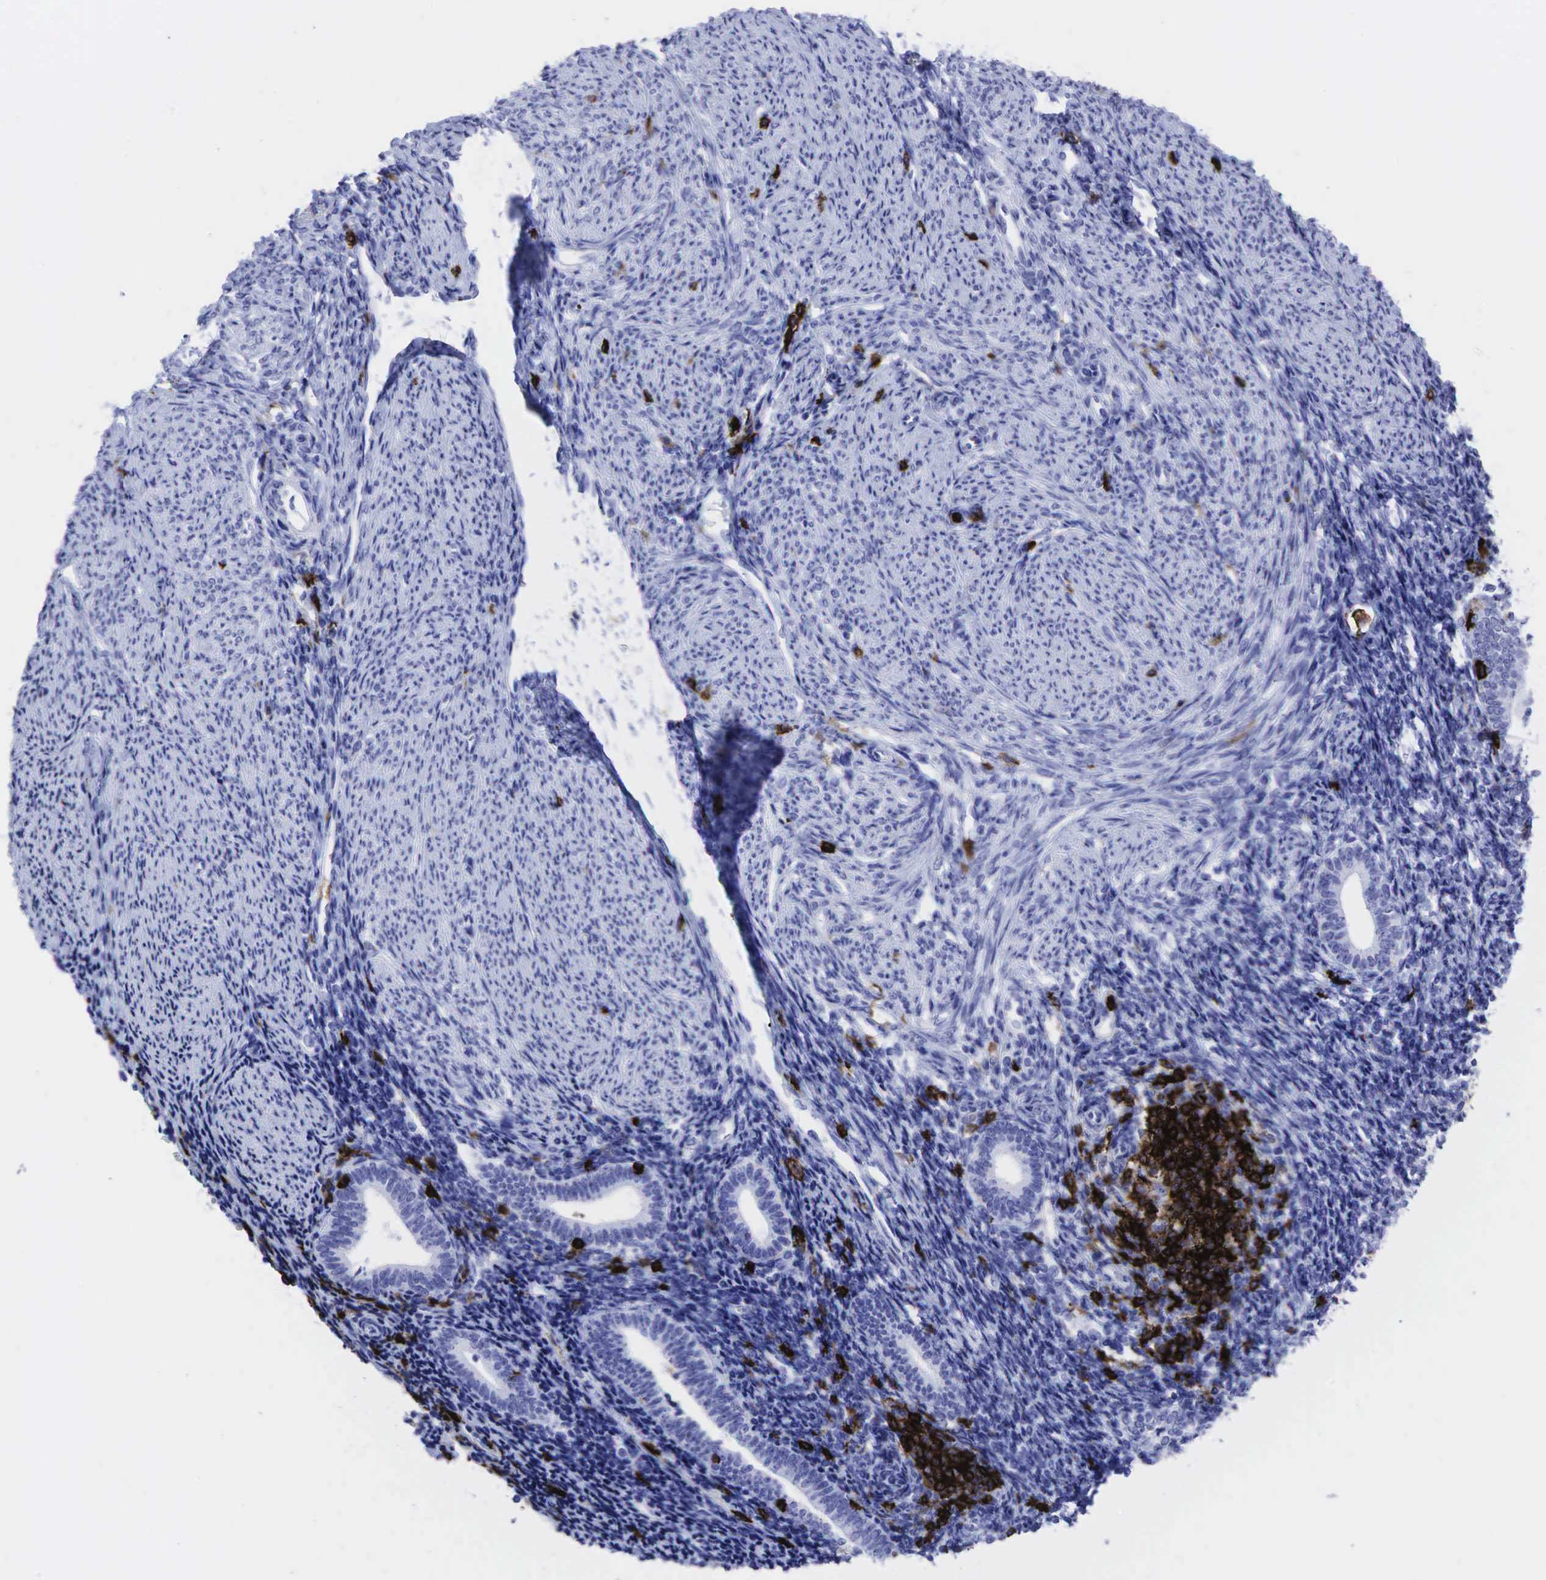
{"staining": {"intensity": "negative", "quantity": "none", "location": "none"}, "tissue": "endometrium", "cell_type": "Cells in endometrial stroma", "image_type": "normal", "snomed": [{"axis": "morphology", "description": "Normal tissue, NOS"}, {"axis": "topography", "description": "Endometrium"}], "caption": "Immunohistochemistry image of unremarkable endometrium: endometrium stained with DAB (3,3'-diaminobenzidine) shows no significant protein expression in cells in endometrial stroma. Brightfield microscopy of immunohistochemistry stained with DAB (3,3'-diaminobenzidine) (brown) and hematoxylin (blue), captured at high magnification.", "gene": "PTPRC", "patient": {"sex": "female", "age": 52}}